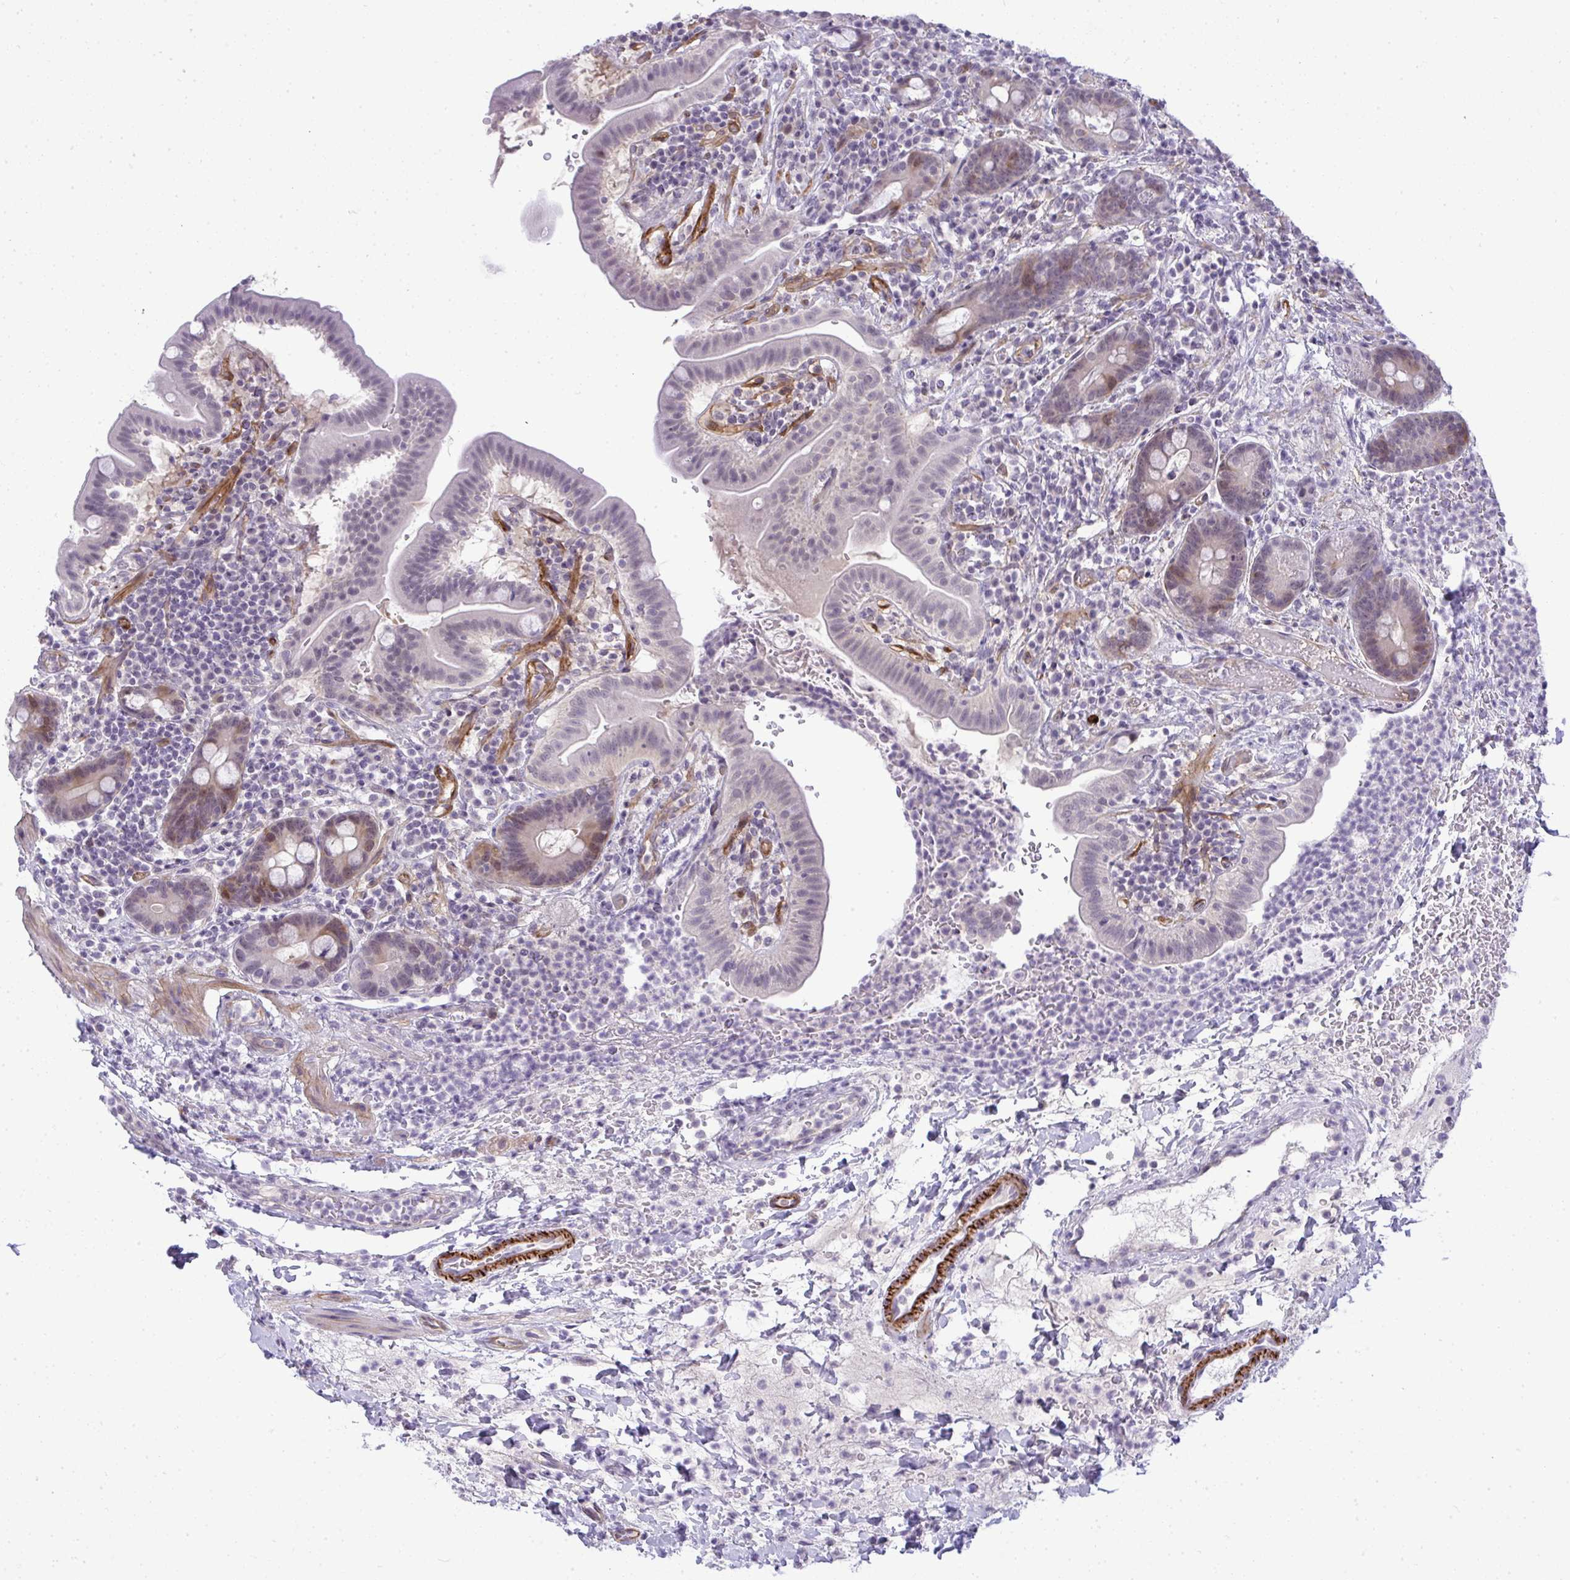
{"staining": {"intensity": "negative", "quantity": "none", "location": "none"}, "tissue": "small intestine", "cell_type": "Glandular cells", "image_type": "normal", "snomed": [{"axis": "morphology", "description": "Normal tissue, NOS"}, {"axis": "topography", "description": "Small intestine"}], "caption": "Histopathology image shows no significant protein staining in glandular cells of unremarkable small intestine. The staining was performed using DAB to visualize the protein expression in brown, while the nuclei were stained in blue with hematoxylin (Magnification: 20x).", "gene": "UBE2S", "patient": {"sex": "male", "age": 26}}